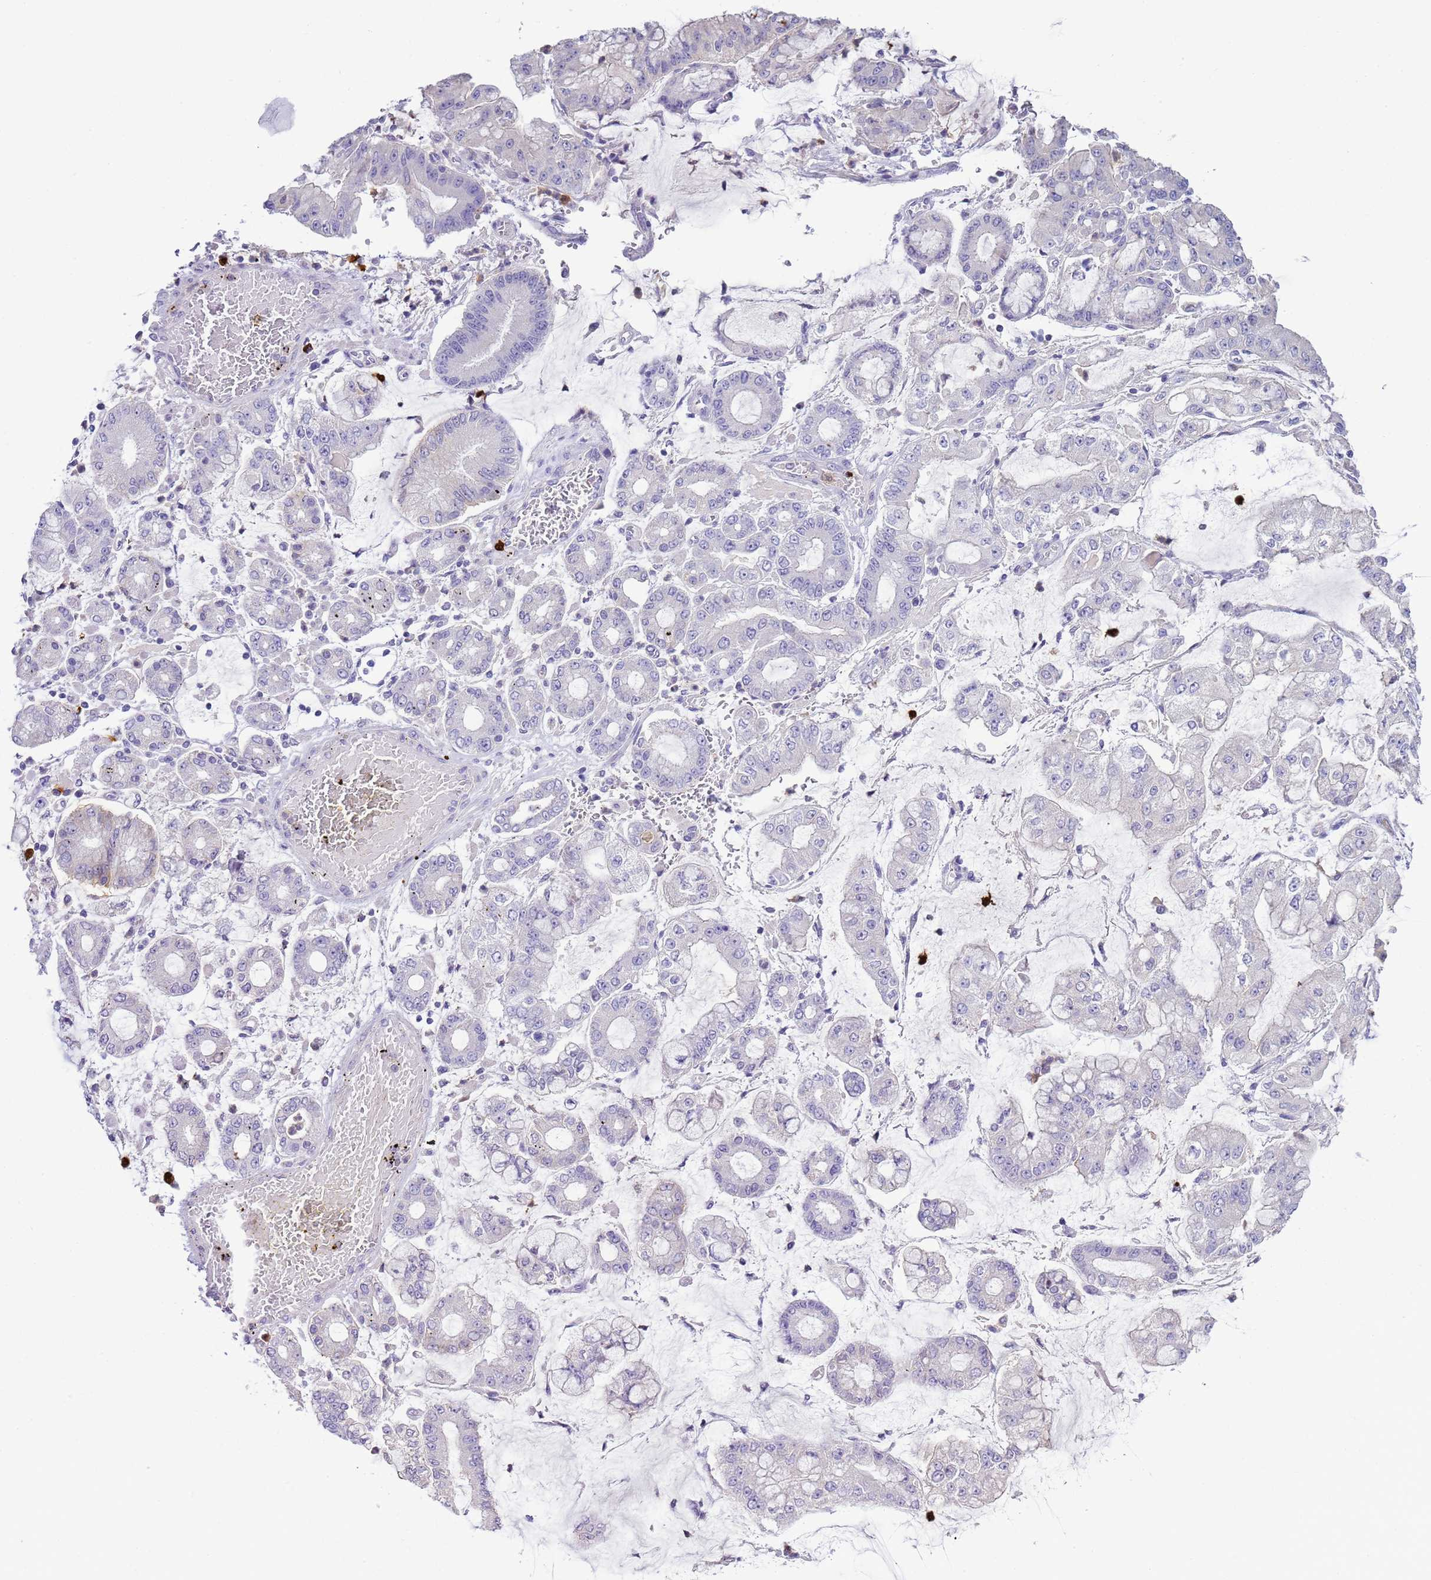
{"staining": {"intensity": "negative", "quantity": "none", "location": "none"}, "tissue": "stomach cancer", "cell_type": "Tumor cells", "image_type": "cancer", "snomed": [{"axis": "morphology", "description": "Adenocarcinoma, NOS"}, {"axis": "topography", "description": "Stomach"}], "caption": "This is an immunohistochemistry image of stomach adenocarcinoma. There is no expression in tumor cells.", "gene": "IL2RG", "patient": {"sex": "male", "age": 76}}